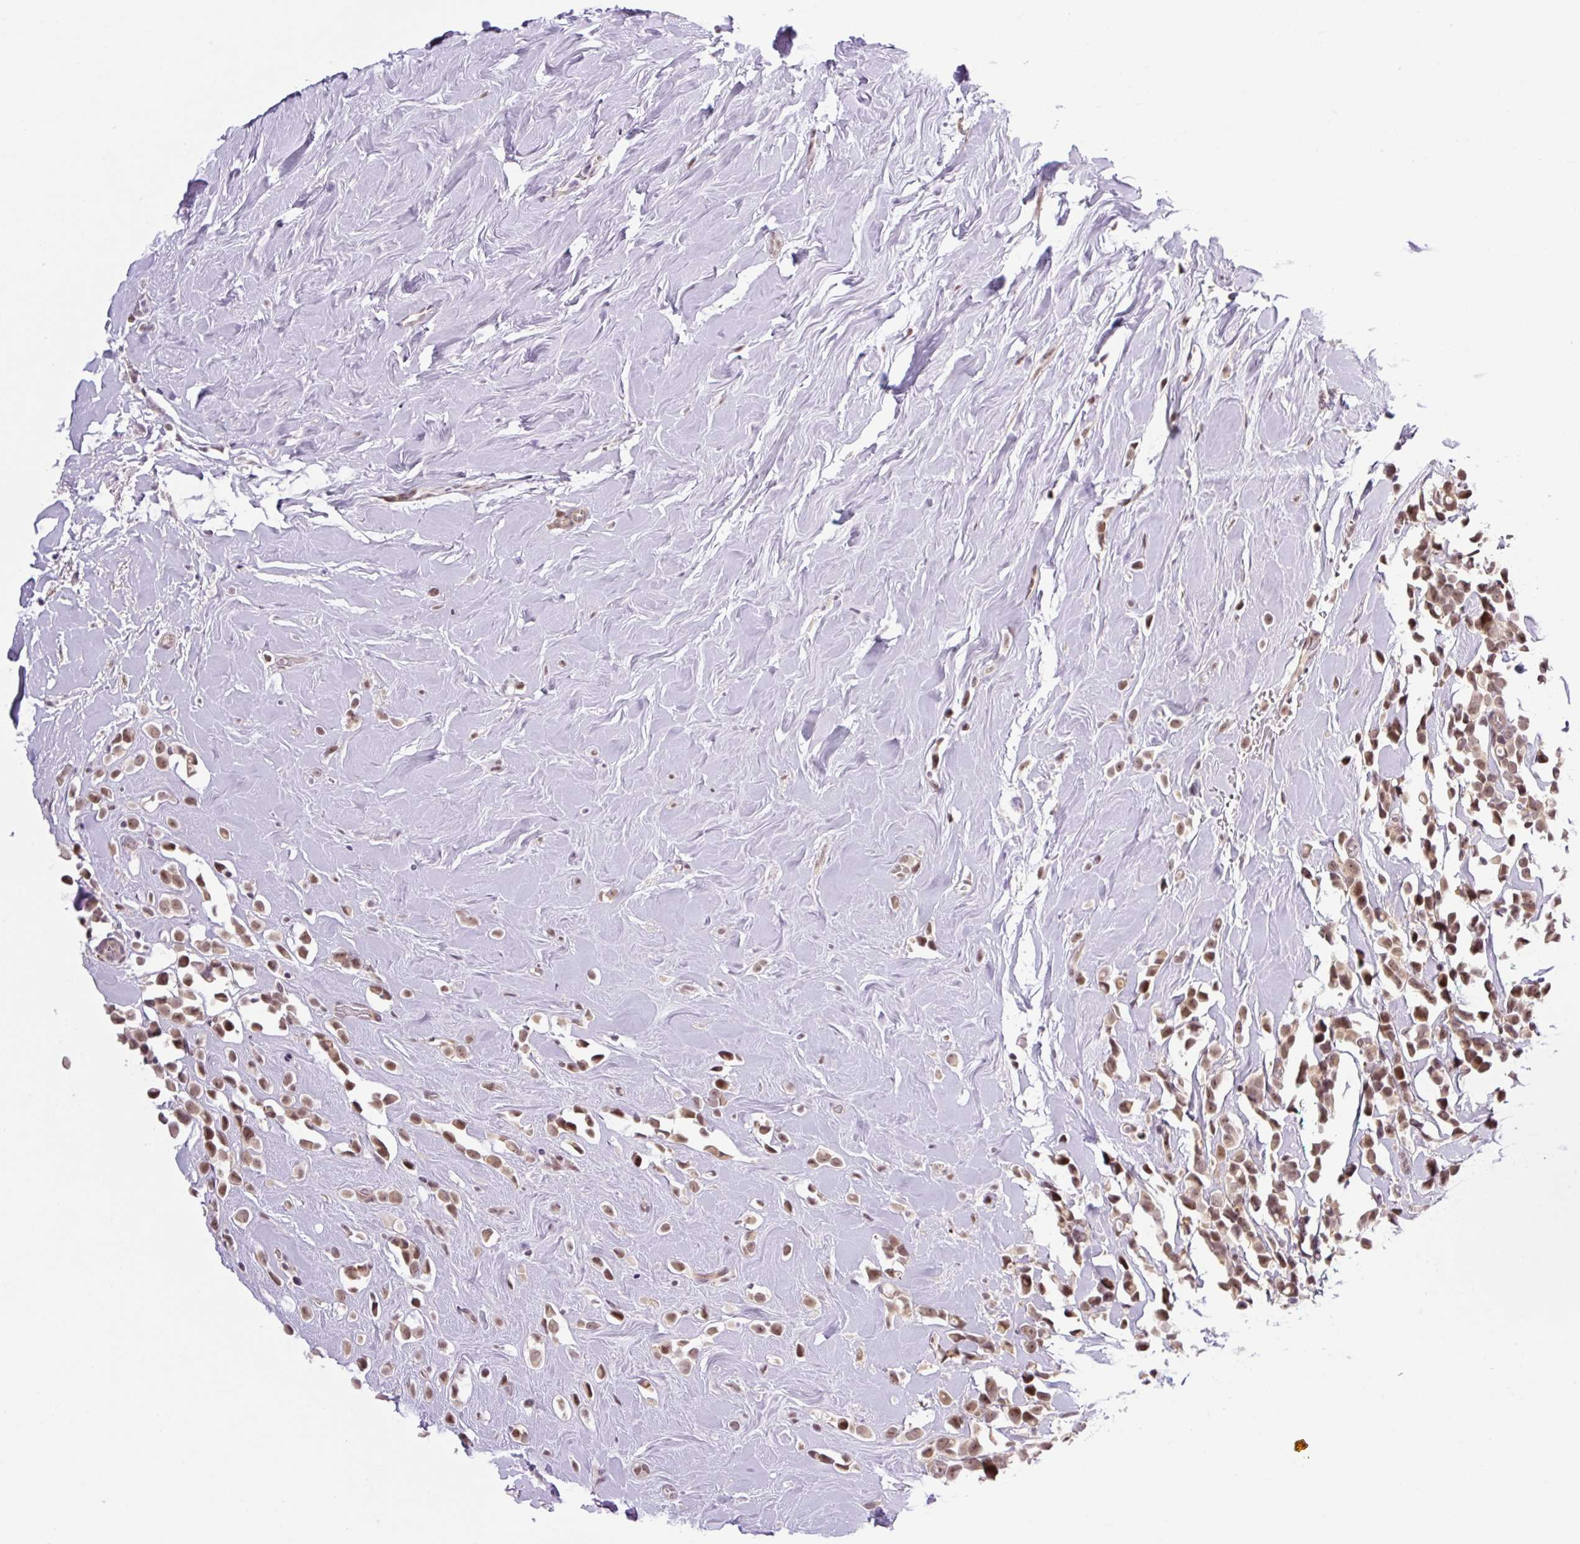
{"staining": {"intensity": "moderate", "quantity": ">75%", "location": "nuclear"}, "tissue": "breast cancer", "cell_type": "Tumor cells", "image_type": "cancer", "snomed": [{"axis": "morphology", "description": "Duct carcinoma"}, {"axis": "topography", "description": "Breast"}], "caption": "The image reveals immunohistochemical staining of intraductal carcinoma (breast). There is moderate nuclear expression is present in about >75% of tumor cells. Immunohistochemistry stains the protein of interest in brown and the nuclei are stained blue.", "gene": "ICE1", "patient": {"sex": "female", "age": 80}}